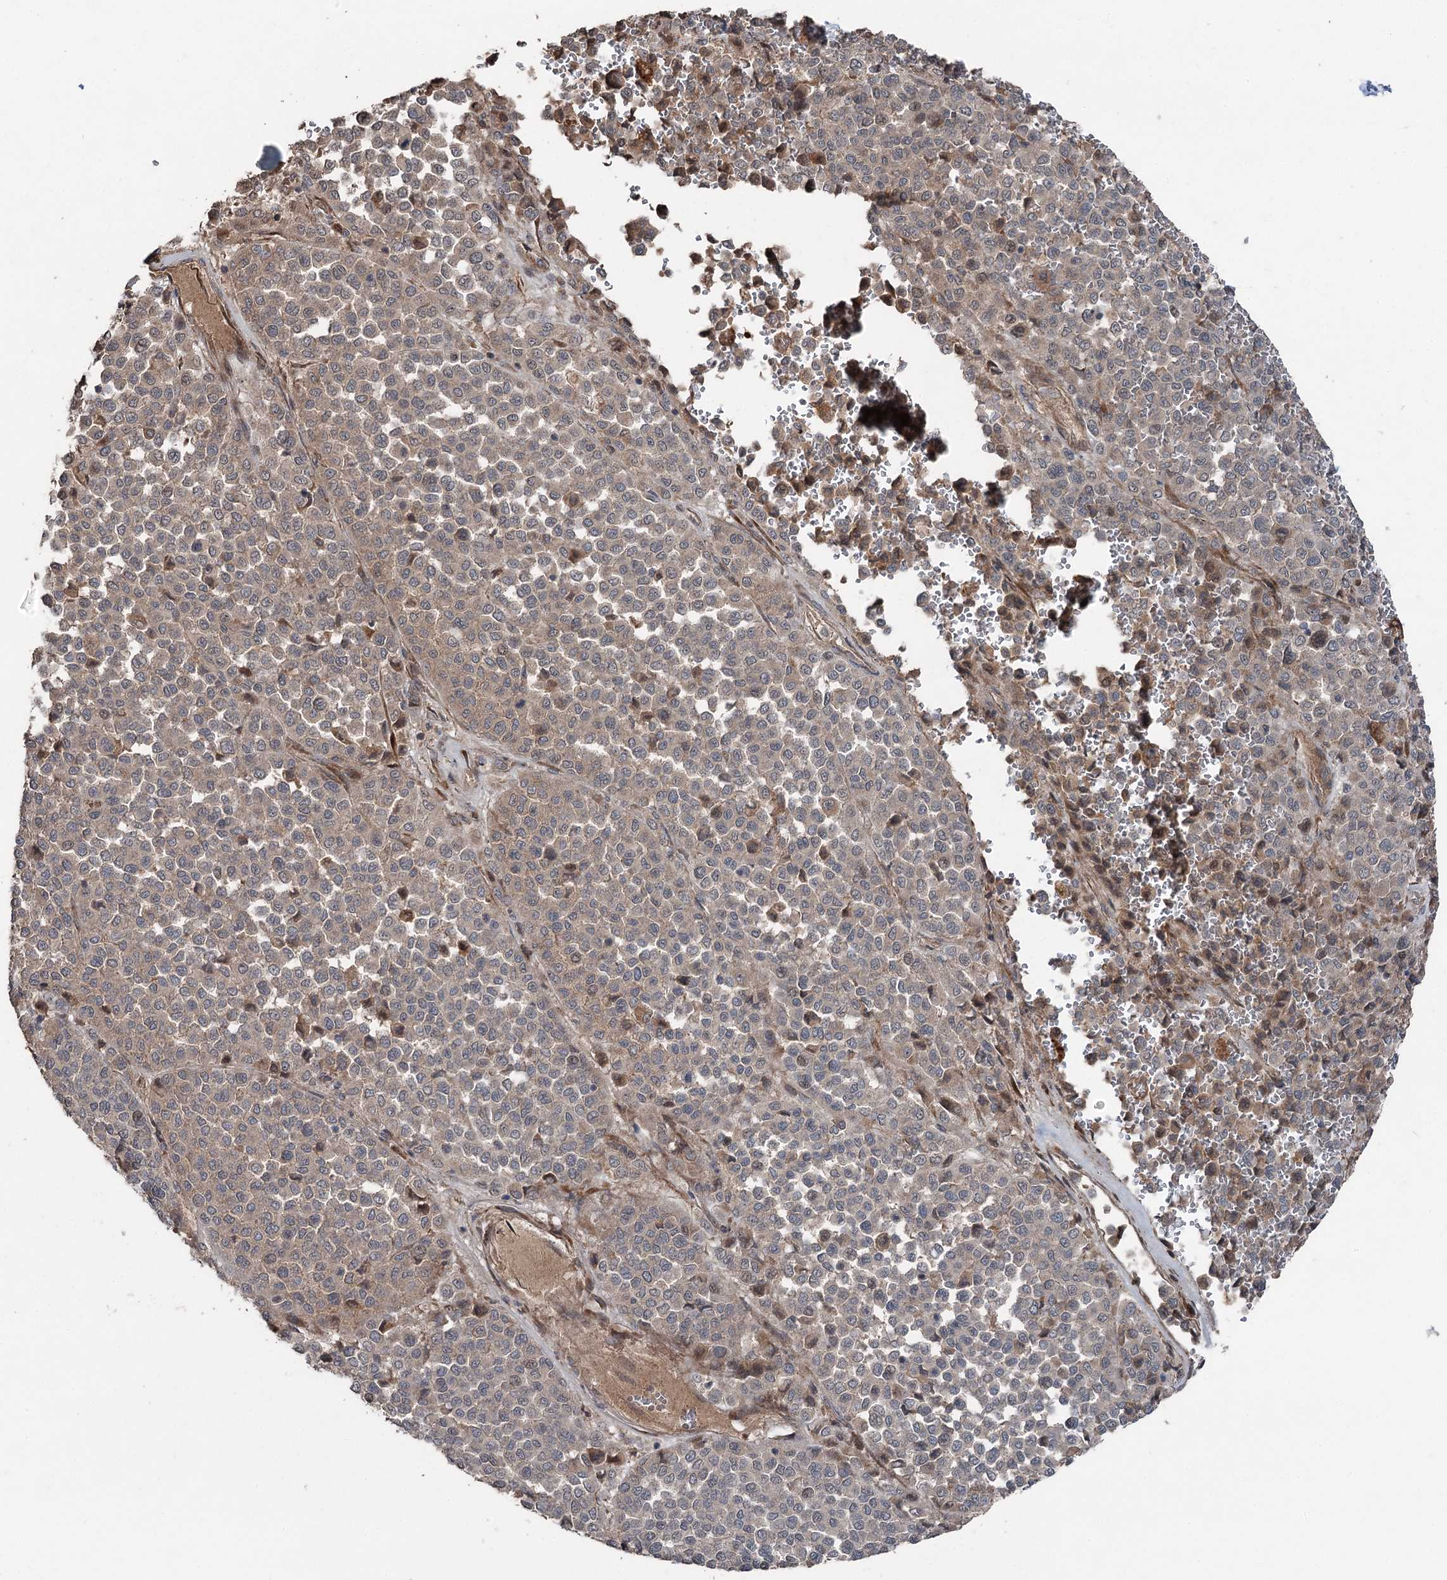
{"staining": {"intensity": "weak", "quantity": "25%-75%", "location": "cytoplasmic/membranous"}, "tissue": "melanoma", "cell_type": "Tumor cells", "image_type": "cancer", "snomed": [{"axis": "morphology", "description": "Malignant melanoma, Metastatic site"}, {"axis": "topography", "description": "Pancreas"}], "caption": "This image exhibits melanoma stained with immunohistochemistry to label a protein in brown. The cytoplasmic/membranous of tumor cells show weak positivity for the protein. Nuclei are counter-stained blue.", "gene": "MAPK8IP2", "patient": {"sex": "female", "age": 30}}